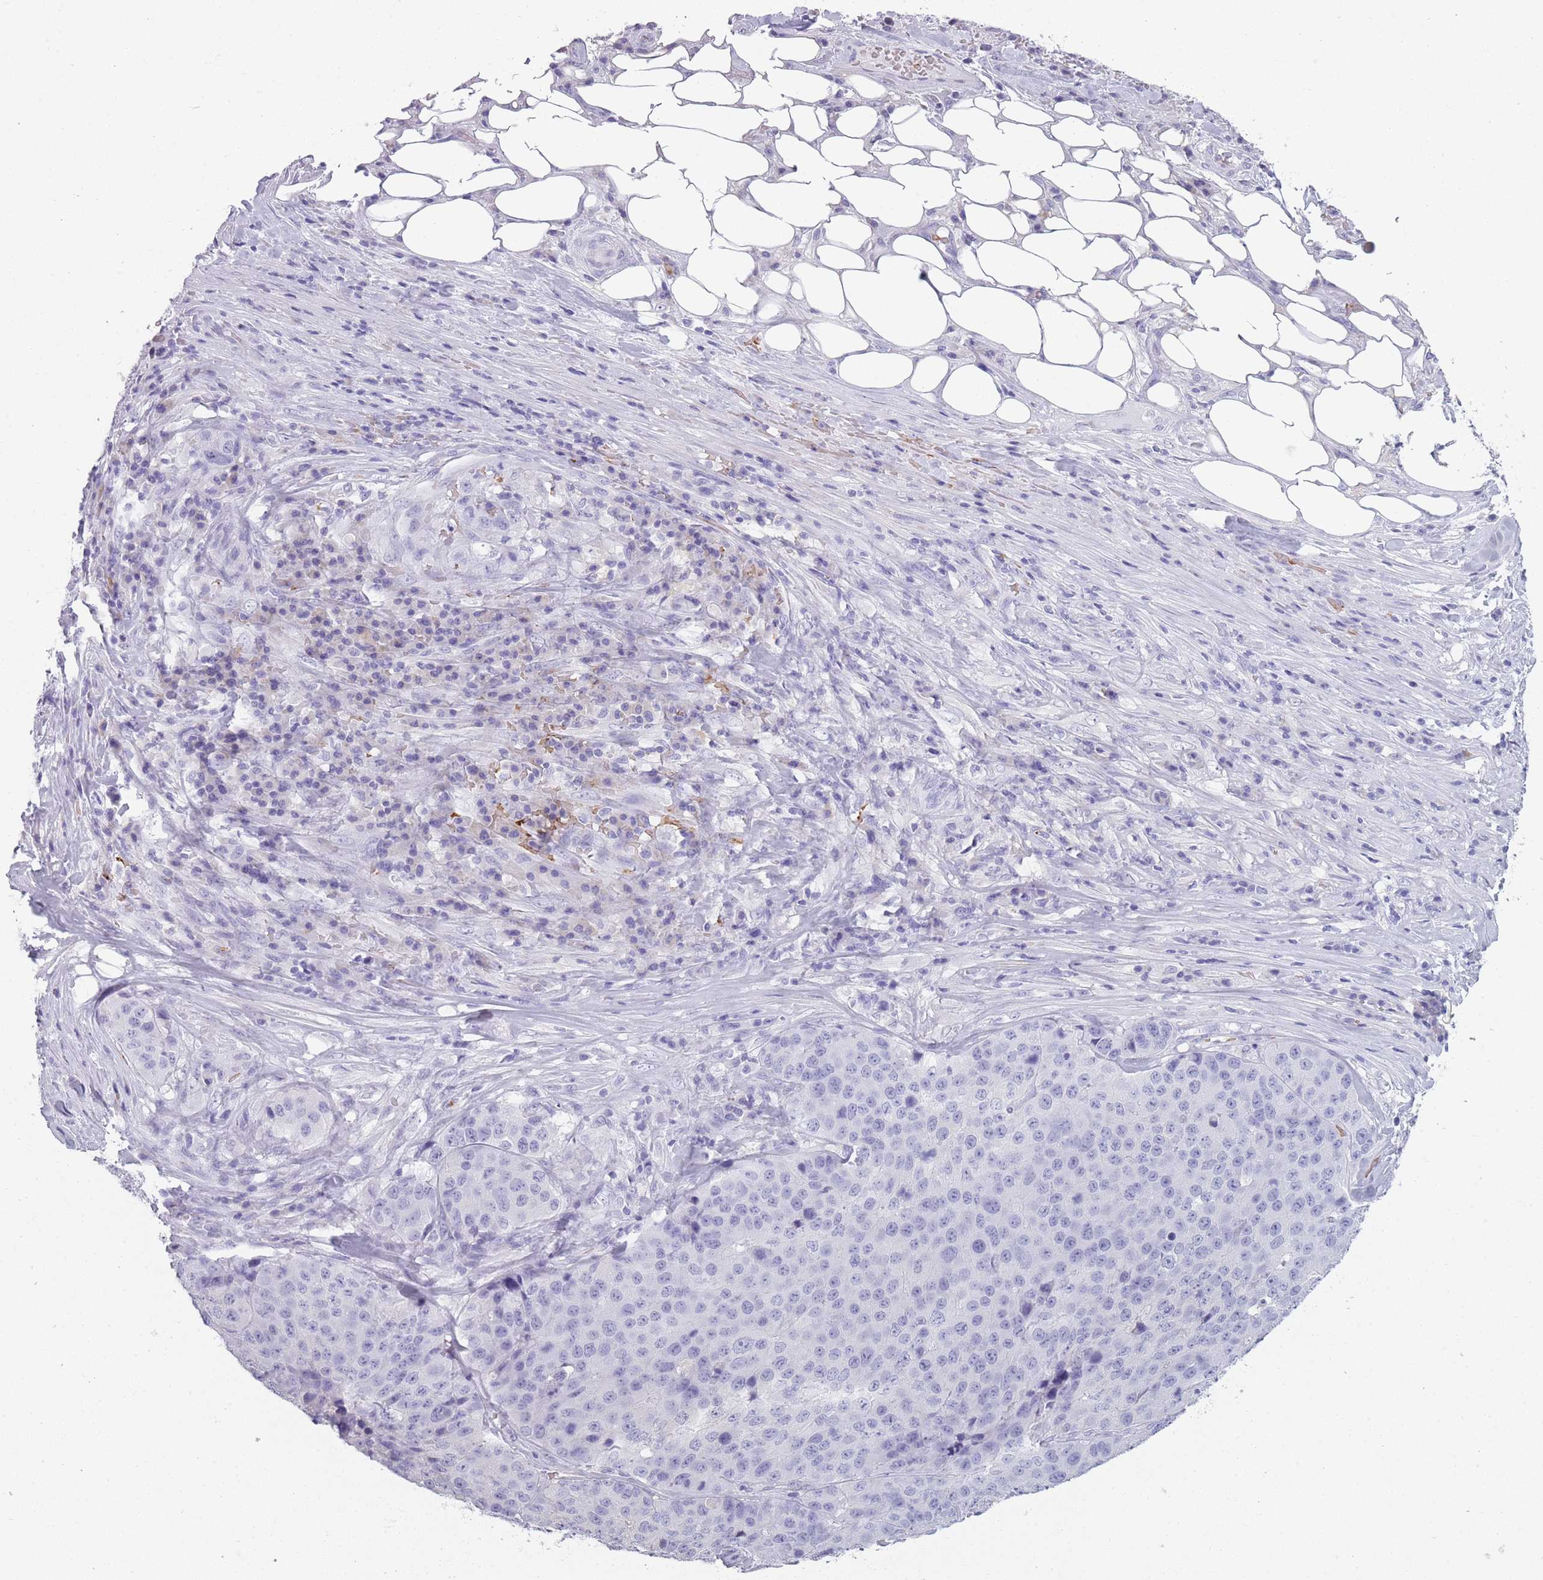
{"staining": {"intensity": "negative", "quantity": "none", "location": "none"}, "tissue": "stomach cancer", "cell_type": "Tumor cells", "image_type": "cancer", "snomed": [{"axis": "morphology", "description": "Adenocarcinoma, NOS"}, {"axis": "topography", "description": "Stomach"}], "caption": "The immunohistochemistry (IHC) micrograph has no significant staining in tumor cells of adenocarcinoma (stomach) tissue.", "gene": "OR7C1", "patient": {"sex": "male", "age": 71}}